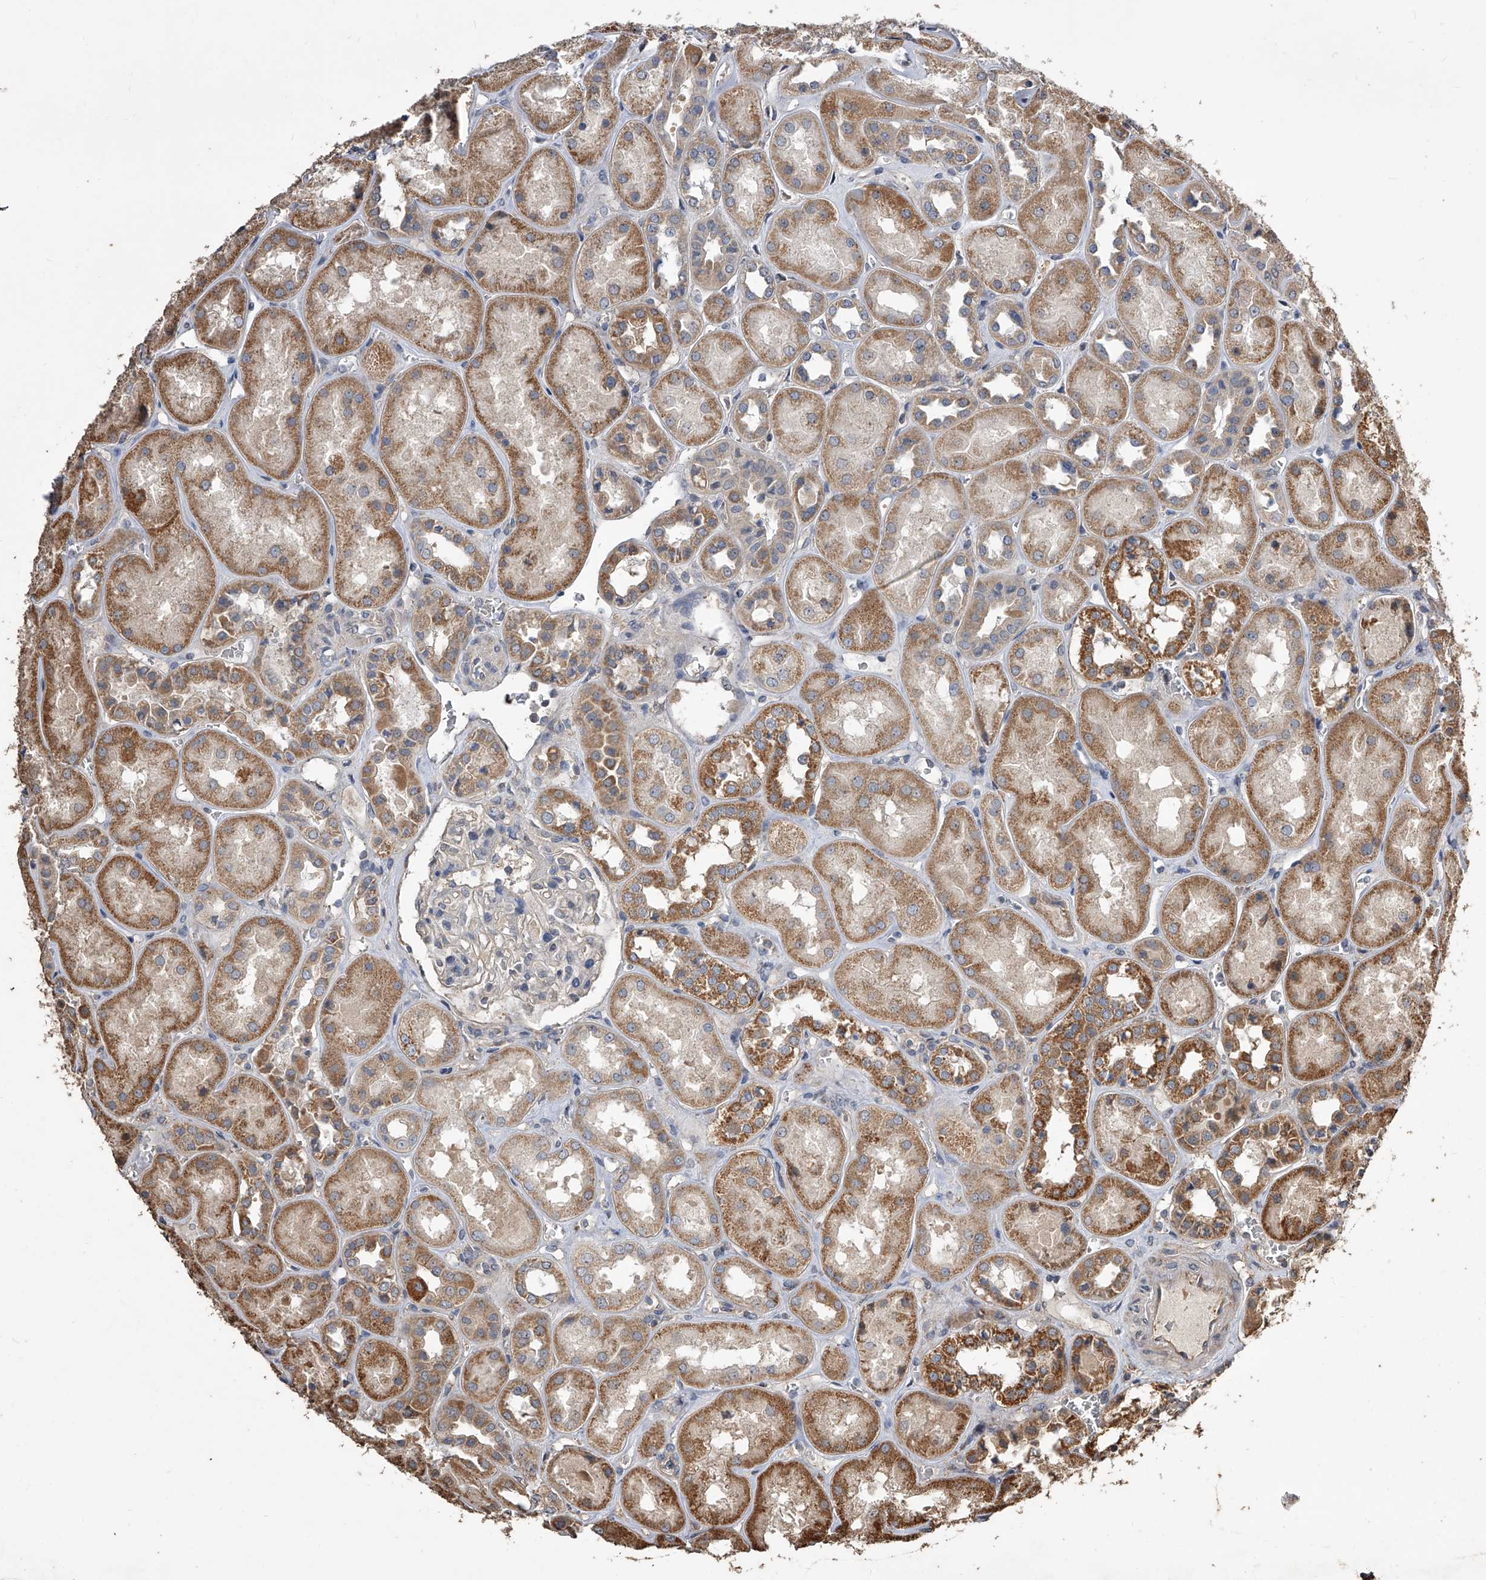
{"staining": {"intensity": "negative", "quantity": "none", "location": "none"}, "tissue": "kidney", "cell_type": "Cells in glomeruli", "image_type": "normal", "snomed": [{"axis": "morphology", "description": "Normal tissue, NOS"}, {"axis": "topography", "description": "Kidney"}], "caption": "This is a histopathology image of immunohistochemistry staining of benign kidney, which shows no positivity in cells in glomeruli. The staining is performed using DAB (3,3'-diaminobenzidine) brown chromogen with nuclei counter-stained in using hematoxylin.", "gene": "LTV1", "patient": {"sex": "male", "age": 70}}